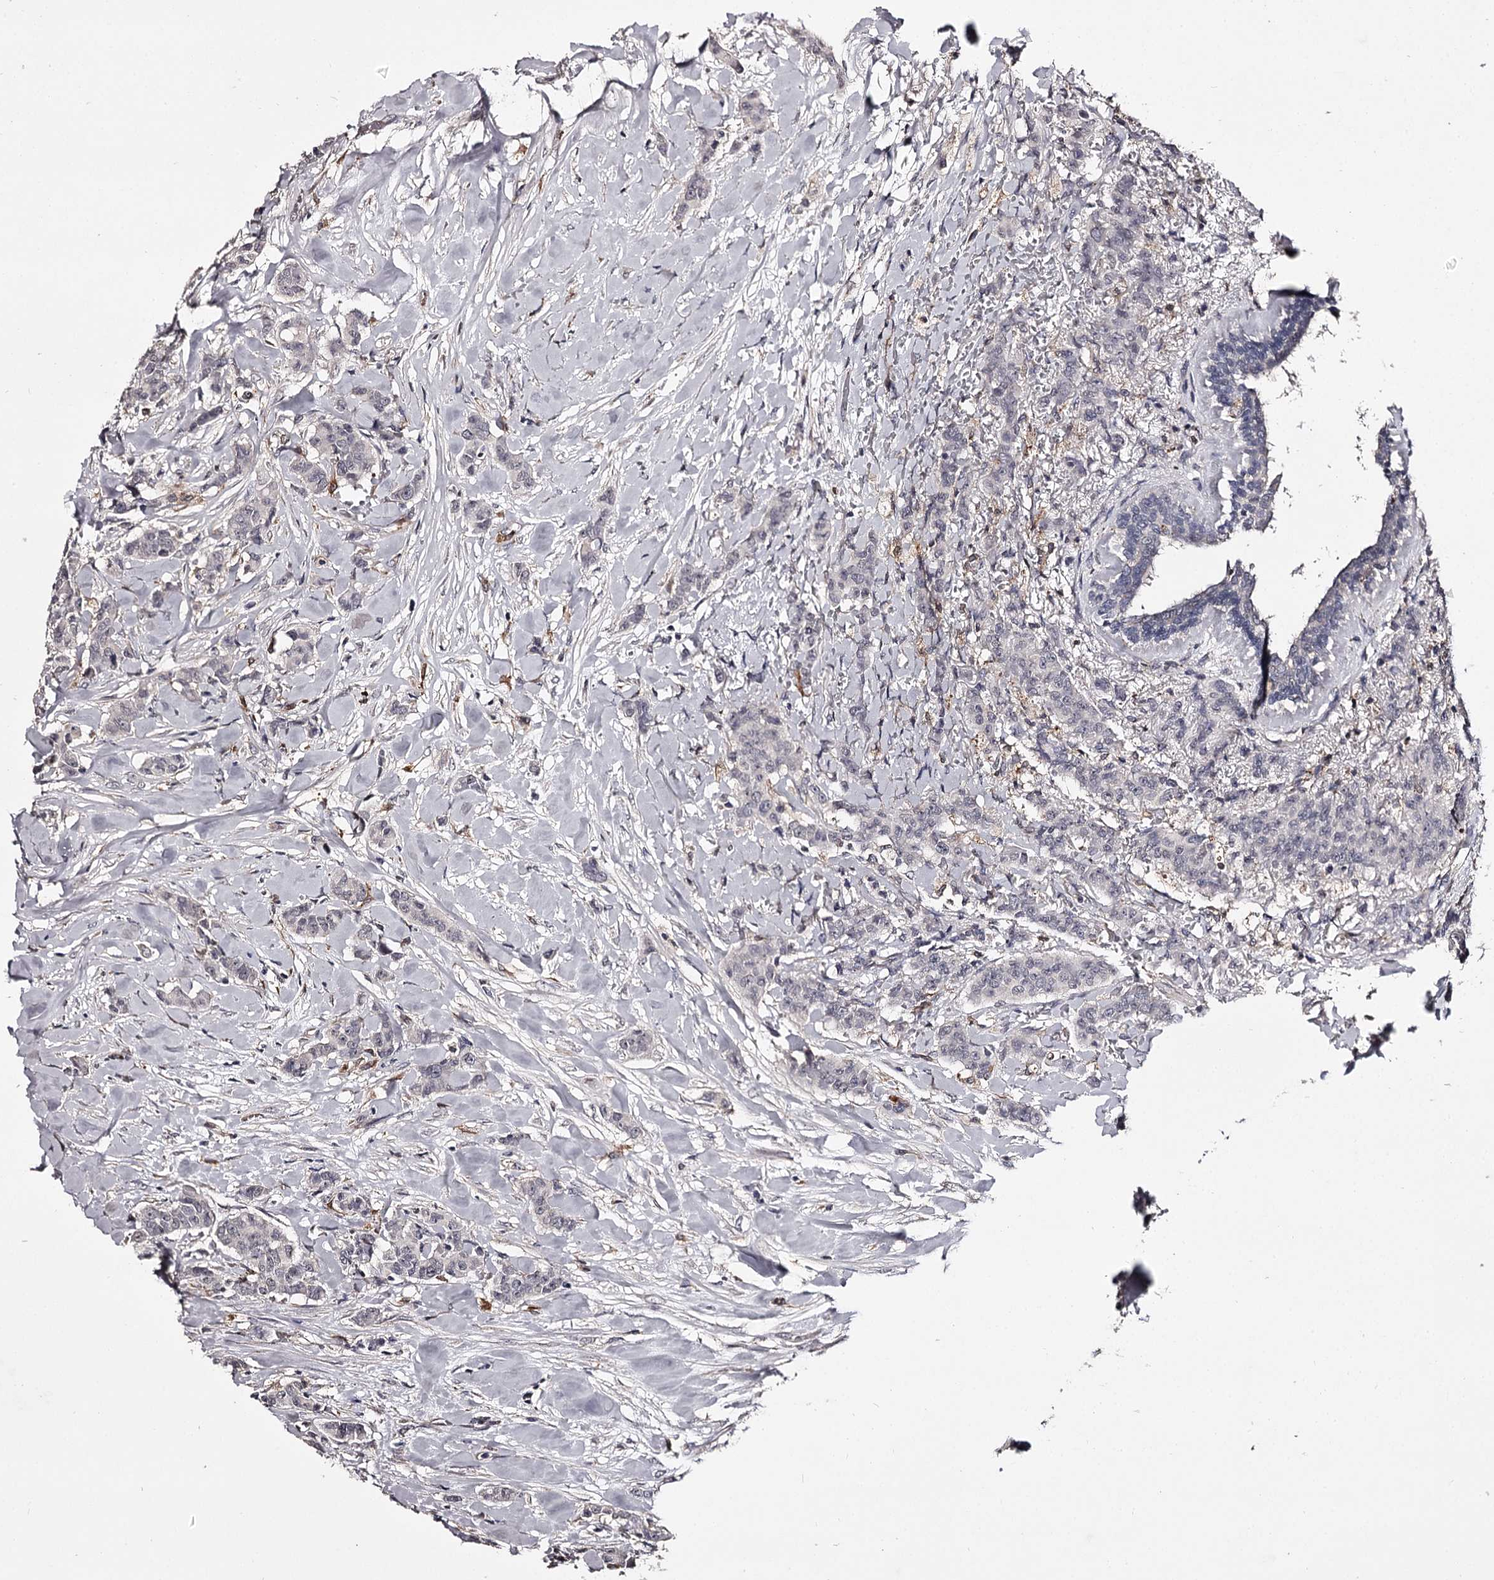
{"staining": {"intensity": "negative", "quantity": "none", "location": "none"}, "tissue": "breast cancer", "cell_type": "Tumor cells", "image_type": "cancer", "snomed": [{"axis": "morphology", "description": "Duct carcinoma"}, {"axis": "topography", "description": "Breast"}], "caption": "The immunohistochemistry micrograph has no significant expression in tumor cells of breast invasive ductal carcinoma tissue.", "gene": "SLC32A1", "patient": {"sex": "female", "age": 40}}